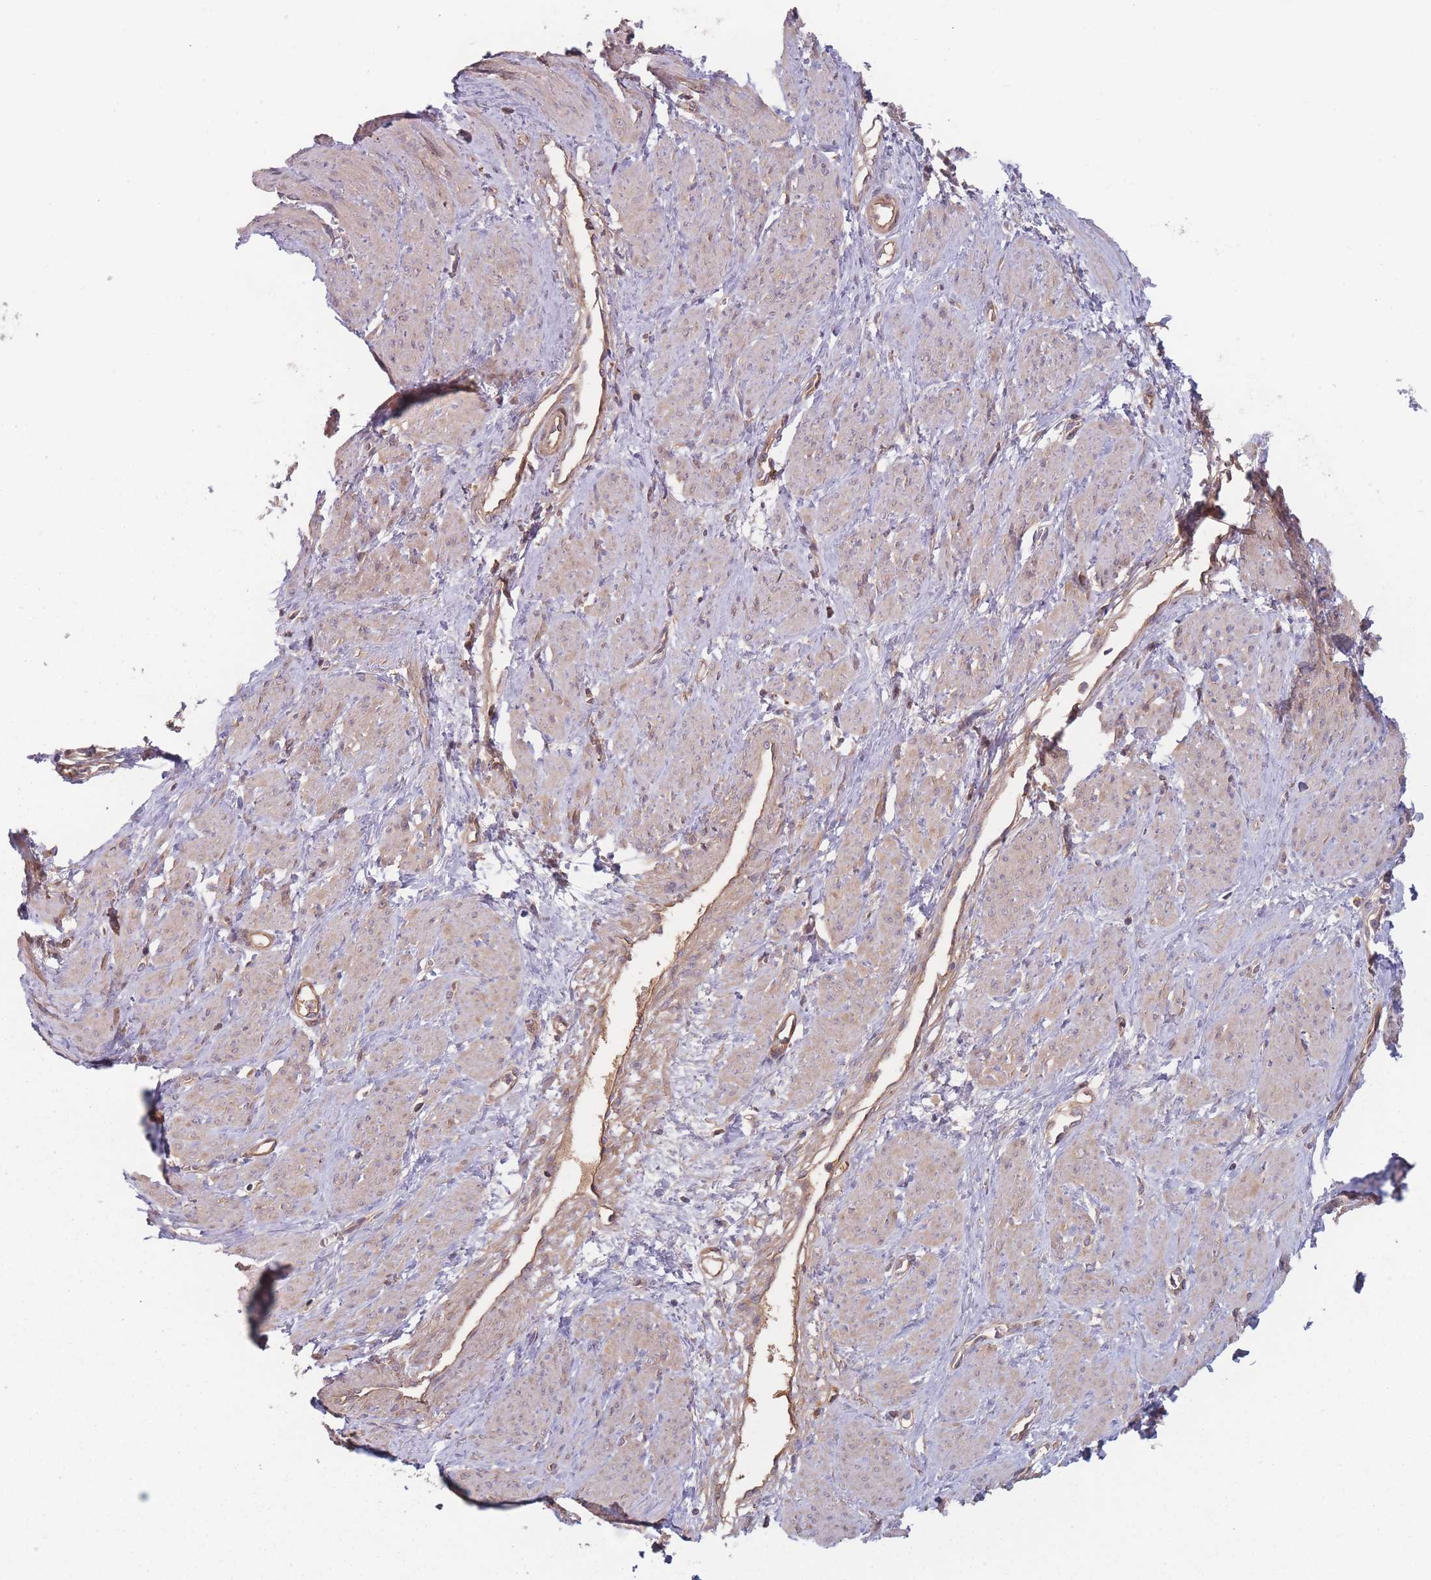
{"staining": {"intensity": "weak", "quantity": "25%-75%", "location": "cytoplasmic/membranous"}, "tissue": "smooth muscle", "cell_type": "Smooth muscle cells", "image_type": "normal", "snomed": [{"axis": "morphology", "description": "Normal tissue, NOS"}, {"axis": "topography", "description": "Smooth muscle"}, {"axis": "topography", "description": "Uterus"}], "caption": "The photomicrograph reveals staining of normal smooth muscle, revealing weak cytoplasmic/membranous protein expression (brown color) within smooth muscle cells.", "gene": "ATP5MGL", "patient": {"sex": "female", "age": 39}}